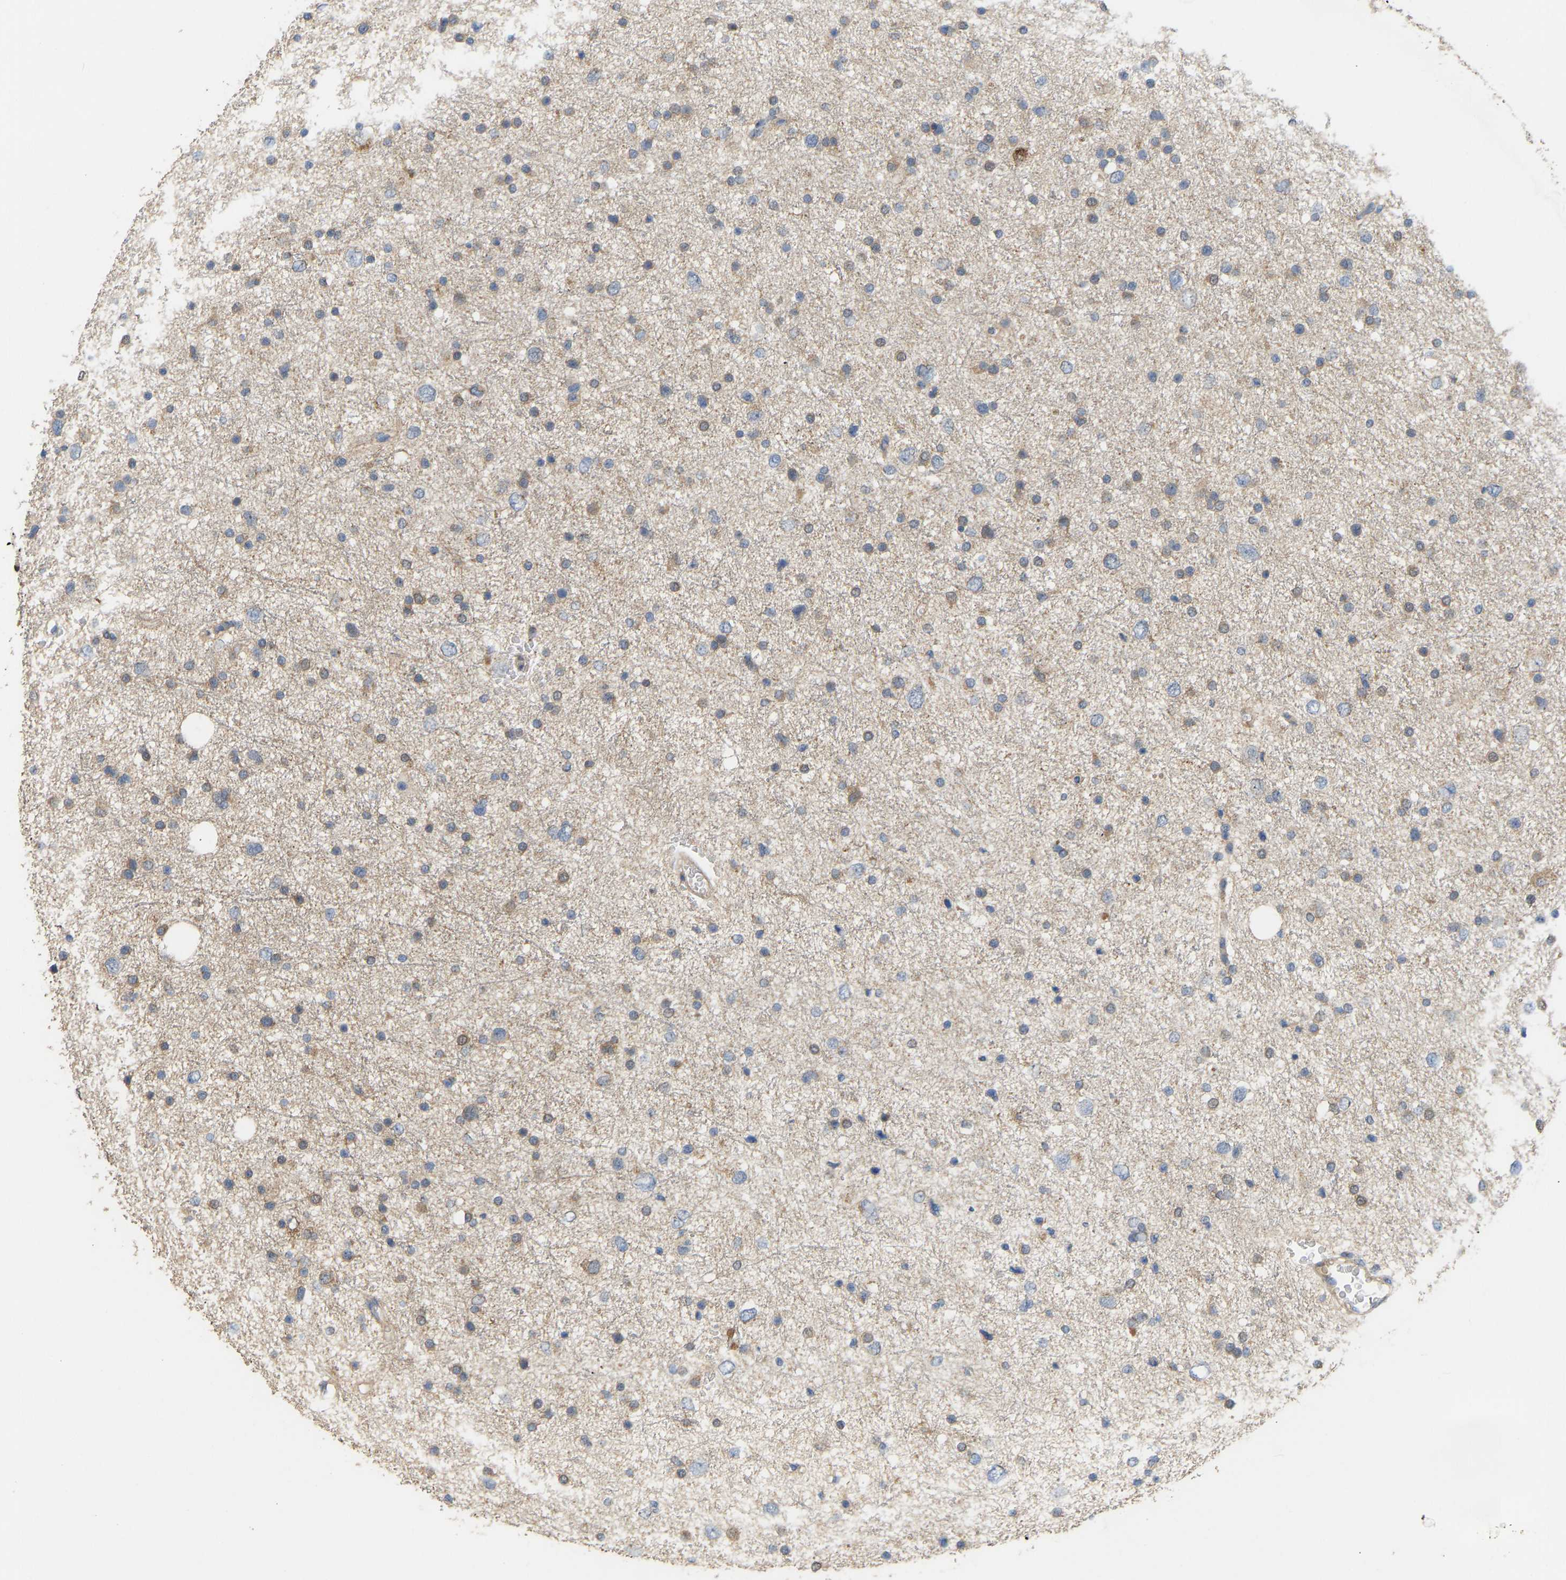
{"staining": {"intensity": "weak", "quantity": "25%-75%", "location": "cytoplasmic/membranous"}, "tissue": "glioma", "cell_type": "Tumor cells", "image_type": "cancer", "snomed": [{"axis": "morphology", "description": "Glioma, malignant, Low grade"}, {"axis": "topography", "description": "Brain"}], "caption": "The micrograph demonstrates a brown stain indicating the presence of a protein in the cytoplasmic/membranous of tumor cells in glioma.", "gene": "HACD2", "patient": {"sex": "female", "age": 37}}